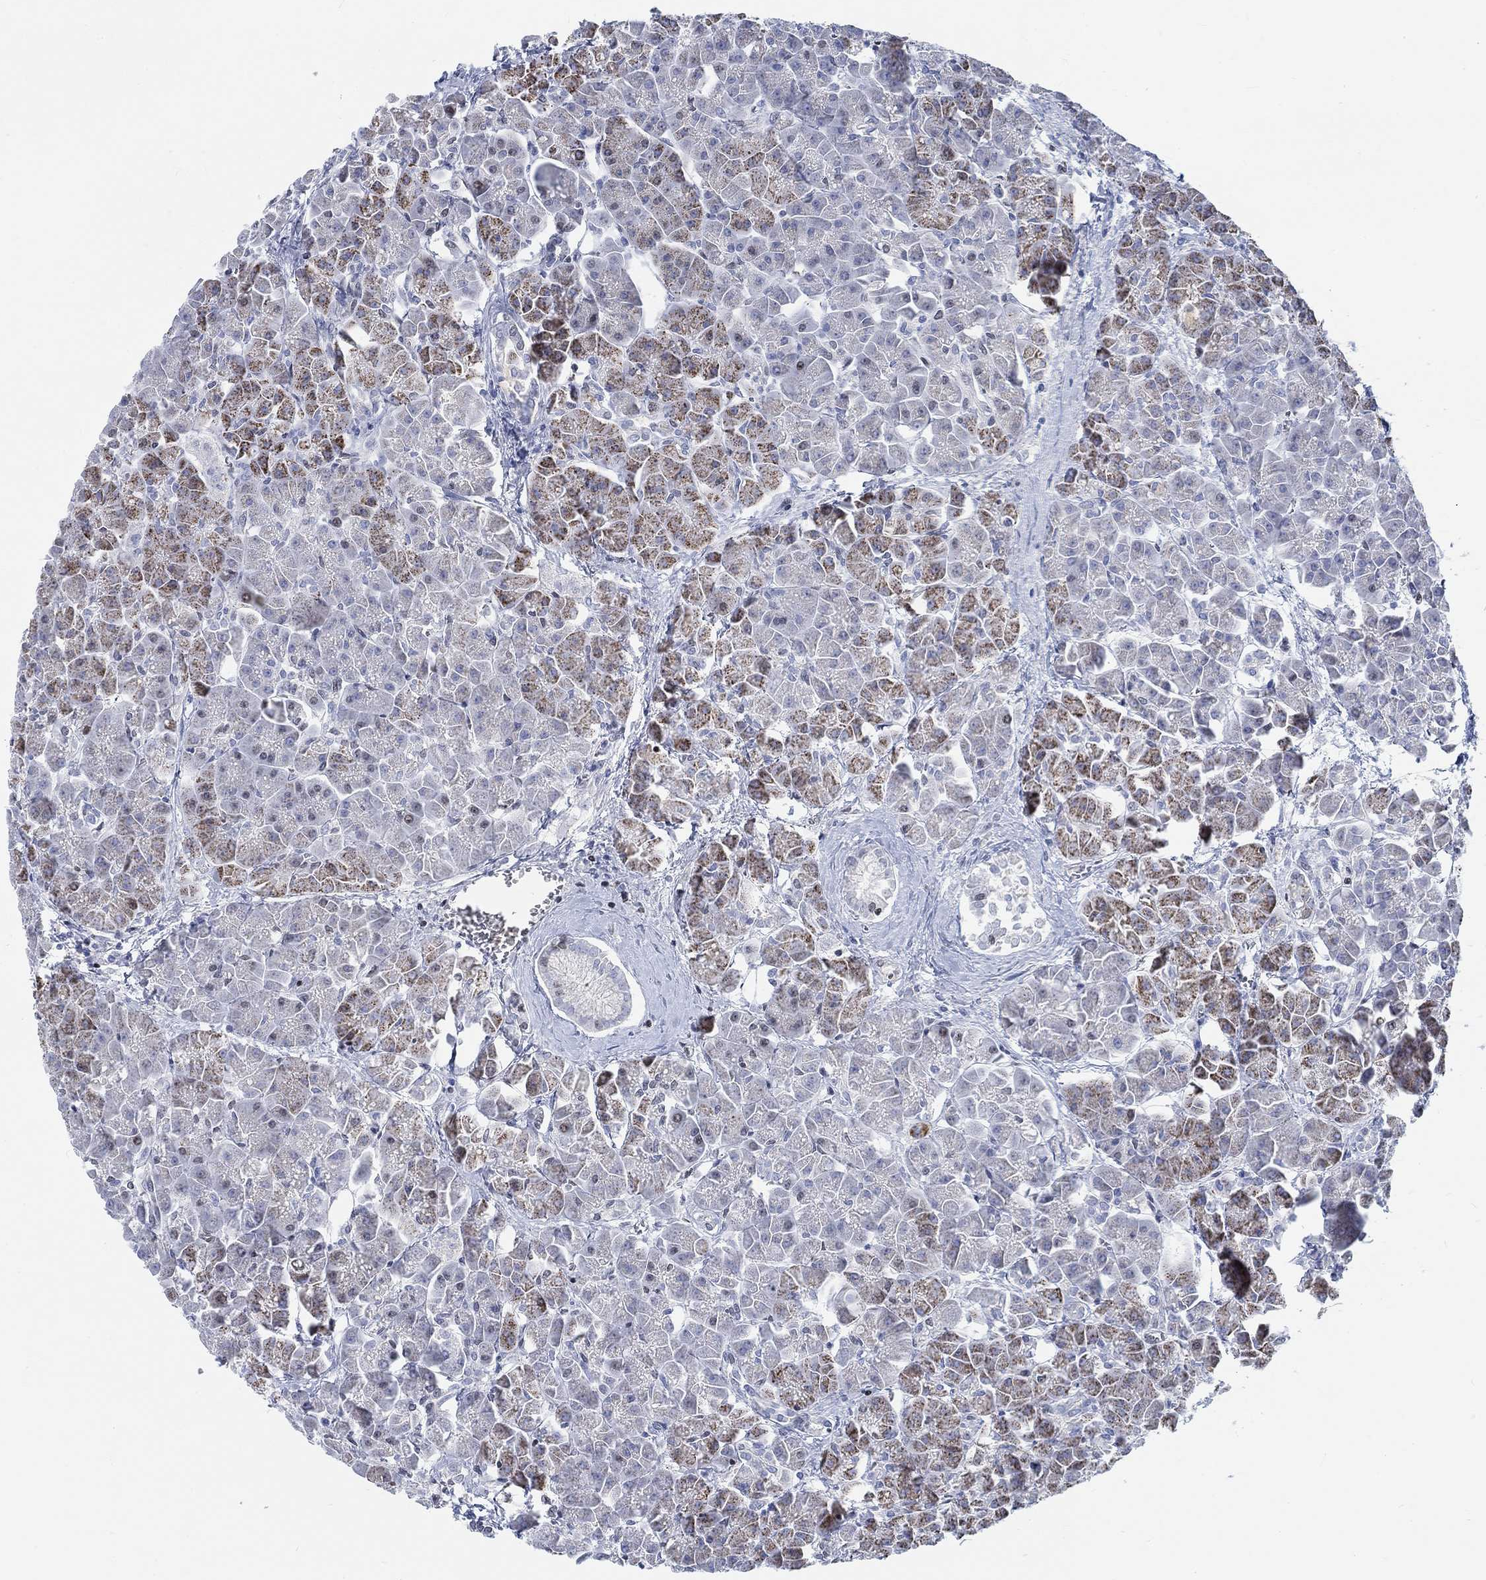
{"staining": {"intensity": "moderate", "quantity": "25%-75%", "location": "cytoplasmic/membranous"}, "tissue": "pancreas", "cell_type": "Exocrine glandular cells", "image_type": "normal", "snomed": [{"axis": "morphology", "description": "Normal tissue, NOS"}, {"axis": "topography", "description": "Pancreas"}], "caption": "Moderate cytoplasmic/membranous protein positivity is identified in approximately 25%-75% of exocrine glandular cells in pancreas.", "gene": "KCNH8", "patient": {"sex": "male", "age": 70}}